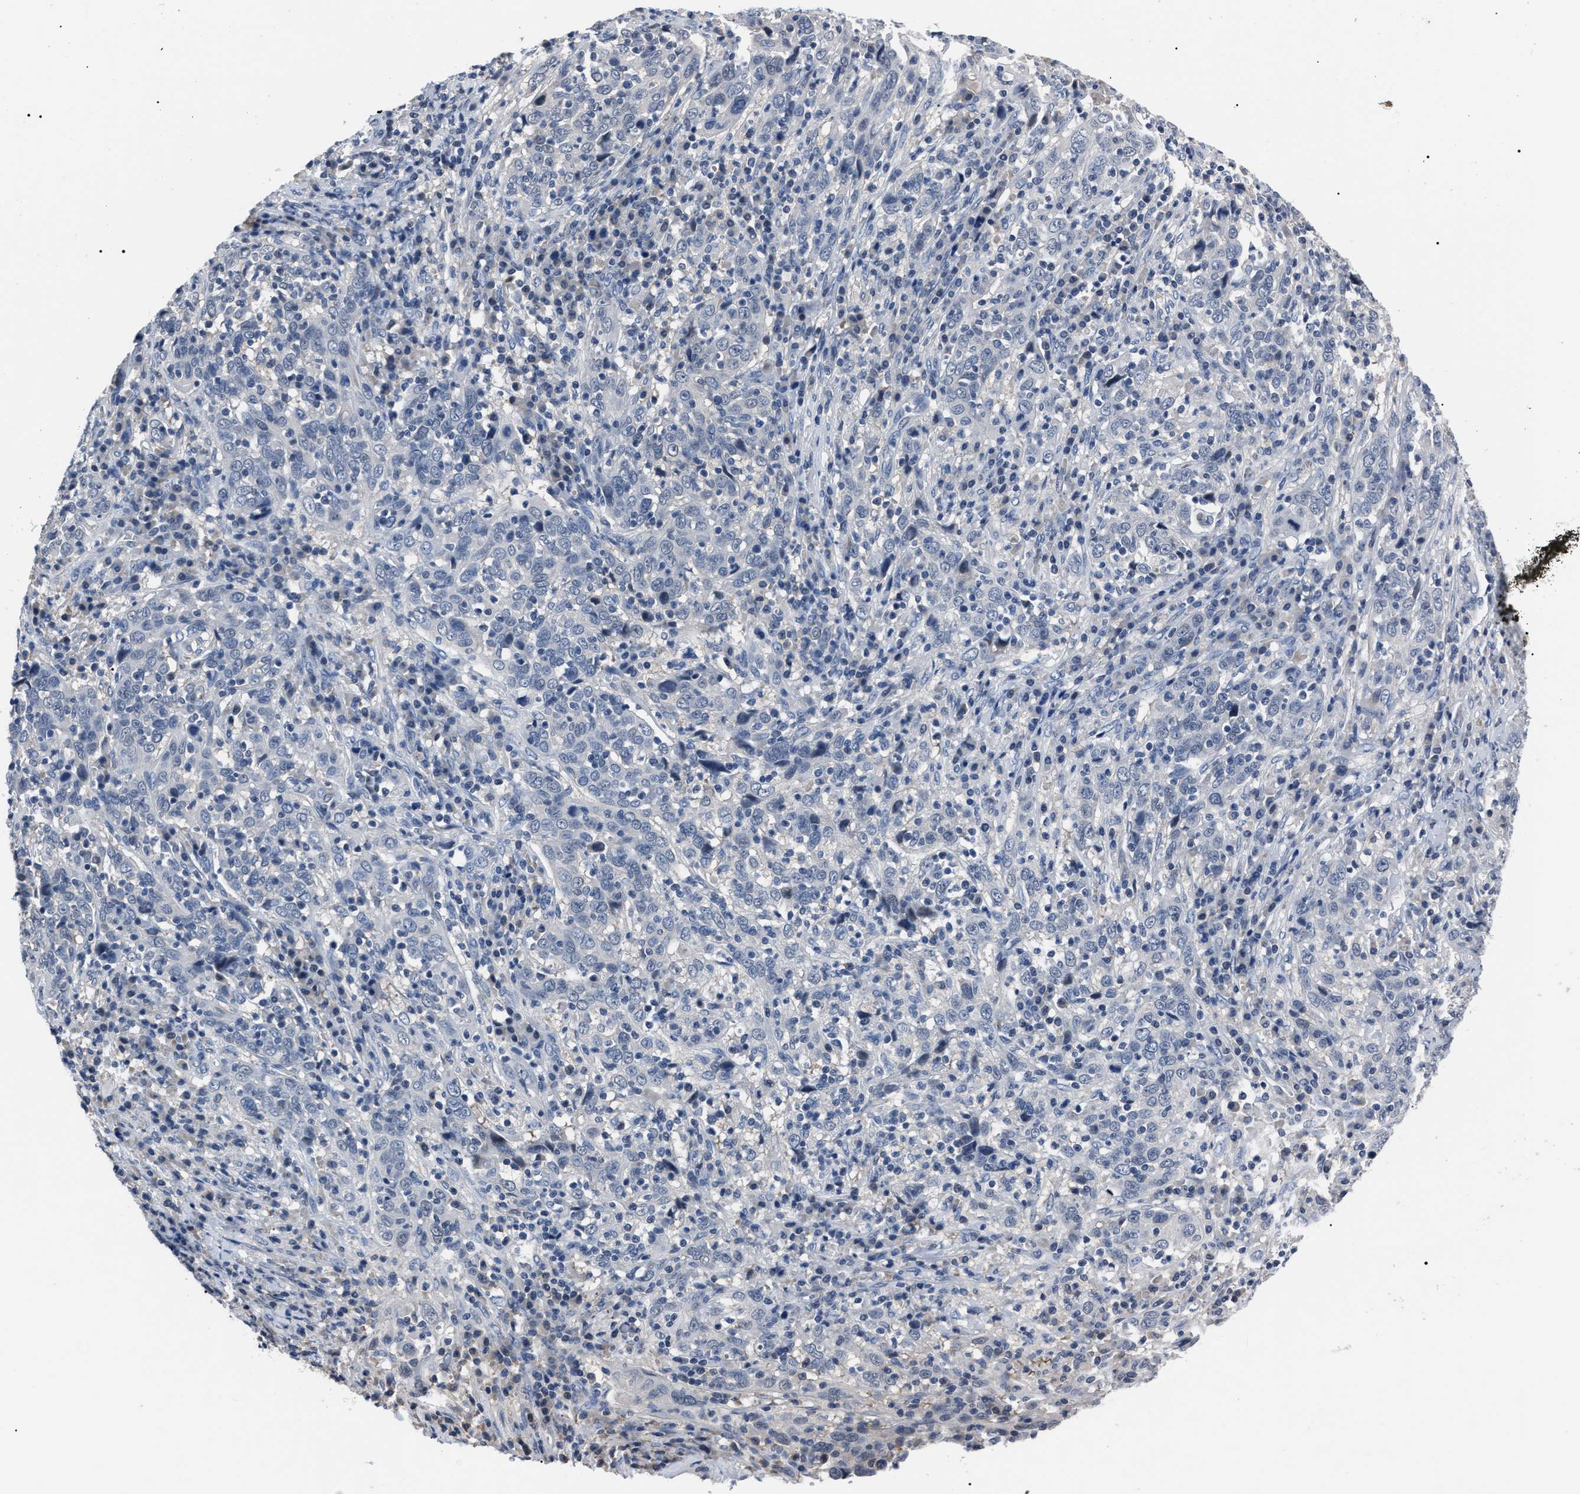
{"staining": {"intensity": "negative", "quantity": "none", "location": "none"}, "tissue": "cervical cancer", "cell_type": "Tumor cells", "image_type": "cancer", "snomed": [{"axis": "morphology", "description": "Squamous cell carcinoma, NOS"}, {"axis": "topography", "description": "Cervix"}], "caption": "Cervical cancer (squamous cell carcinoma) was stained to show a protein in brown. There is no significant staining in tumor cells.", "gene": "LRWD1", "patient": {"sex": "female", "age": 46}}